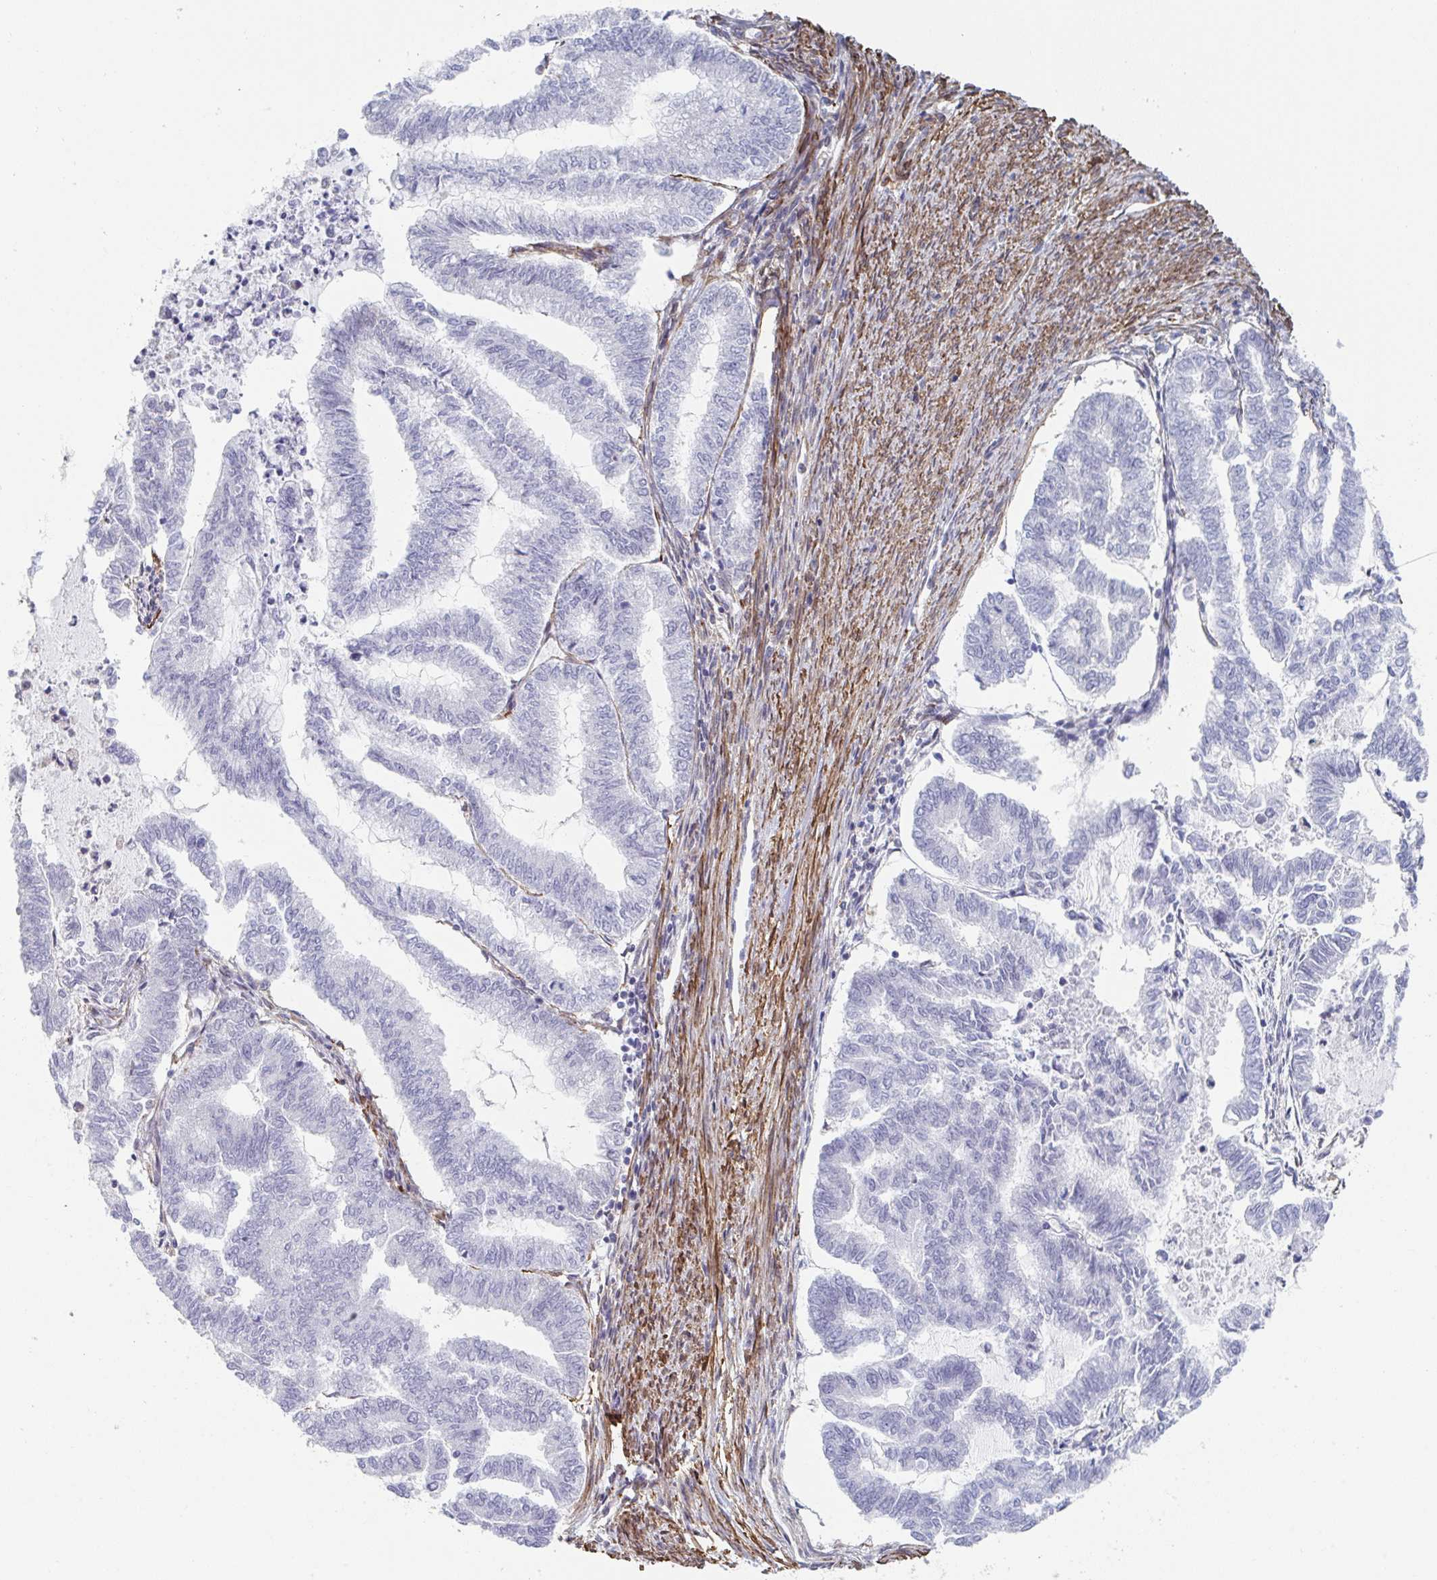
{"staining": {"intensity": "negative", "quantity": "none", "location": "none"}, "tissue": "endometrial cancer", "cell_type": "Tumor cells", "image_type": "cancer", "snomed": [{"axis": "morphology", "description": "Adenocarcinoma, NOS"}, {"axis": "topography", "description": "Endometrium"}], "caption": "Immunohistochemistry (IHC) image of neoplastic tissue: endometrial cancer stained with DAB (3,3'-diaminobenzidine) exhibits no significant protein positivity in tumor cells. The staining was performed using DAB to visualize the protein expression in brown, while the nuclei were stained in blue with hematoxylin (Magnification: 20x).", "gene": "NEURL4", "patient": {"sex": "female", "age": 79}}